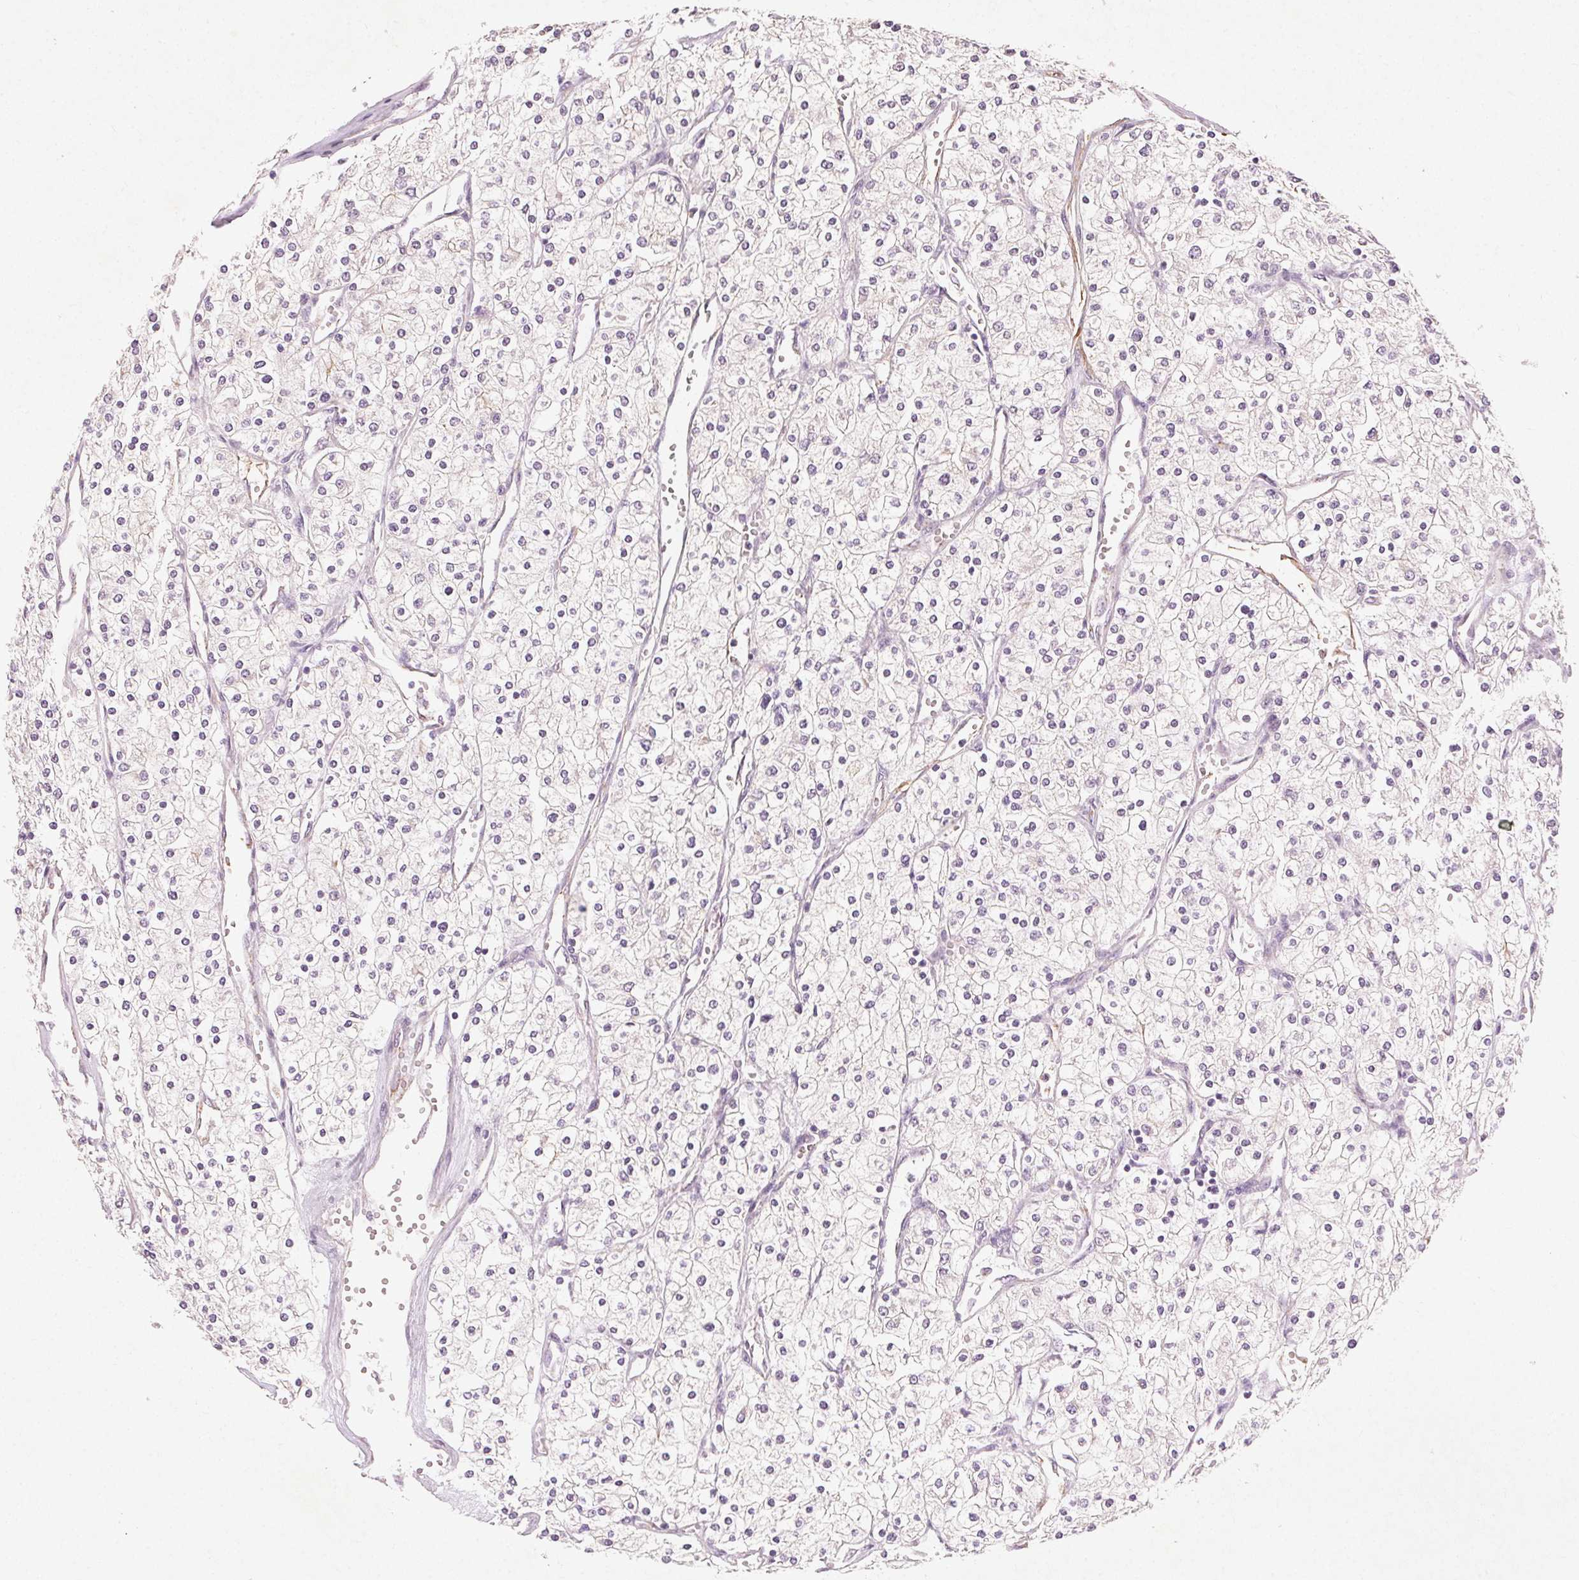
{"staining": {"intensity": "negative", "quantity": "none", "location": "none"}, "tissue": "renal cancer", "cell_type": "Tumor cells", "image_type": "cancer", "snomed": [{"axis": "morphology", "description": "Adenocarcinoma, NOS"}, {"axis": "topography", "description": "Kidney"}], "caption": "Protein analysis of adenocarcinoma (renal) displays no significant positivity in tumor cells.", "gene": "CLTRN", "patient": {"sex": "male", "age": 80}}